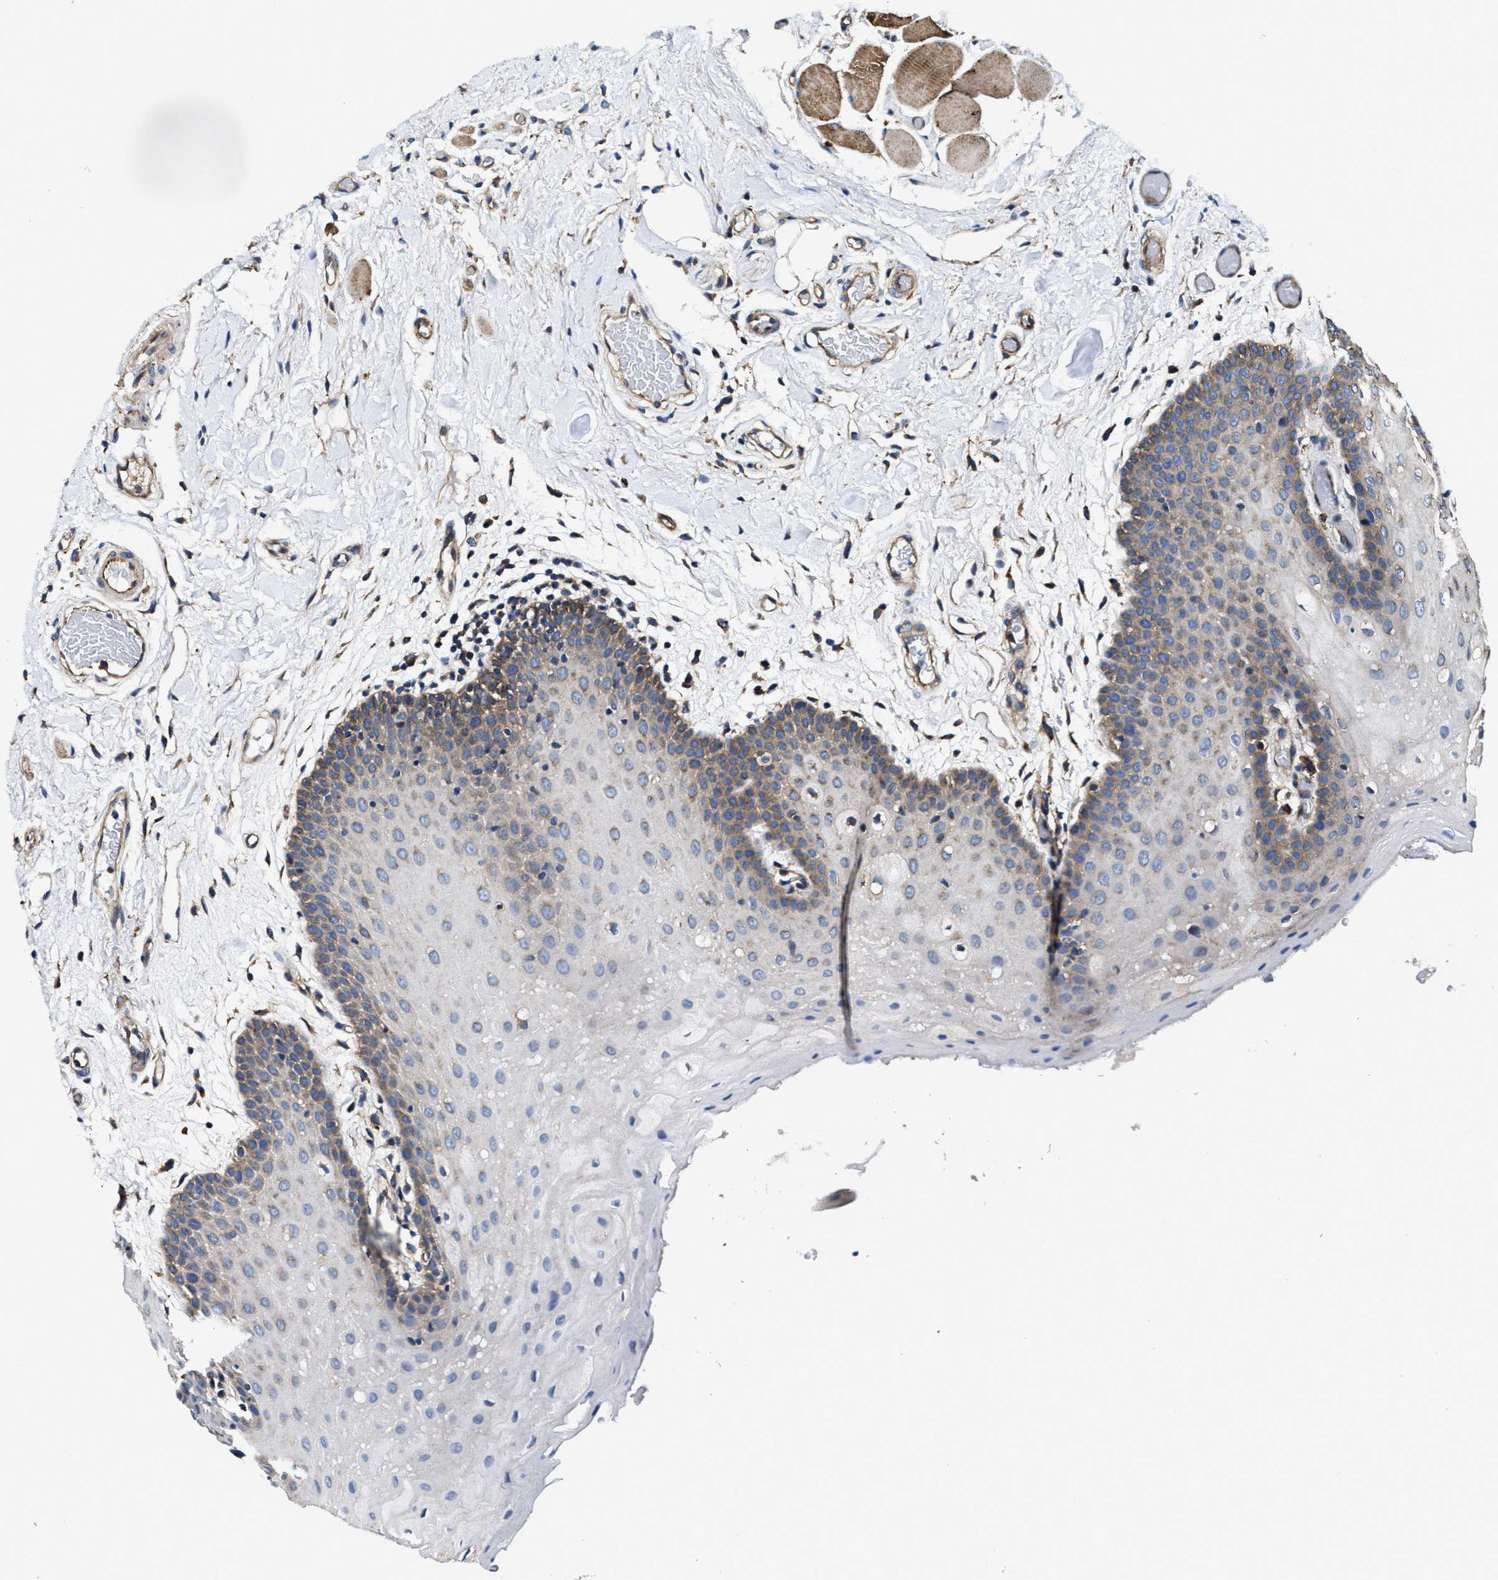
{"staining": {"intensity": "weak", "quantity": "25%-75%", "location": "cytoplasmic/membranous"}, "tissue": "oral mucosa", "cell_type": "Squamous epithelial cells", "image_type": "normal", "snomed": [{"axis": "morphology", "description": "Normal tissue, NOS"}, {"axis": "morphology", "description": "Squamous cell carcinoma, NOS"}, {"axis": "topography", "description": "Oral tissue"}, {"axis": "topography", "description": "Head-Neck"}], "caption": "Brown immunohistochemical staining in benign oral mucosa shows weak cytoplasmic/membranous expression in about 25%-75% of squamous epithelial cells. The staining was performed using DAB (3,3'-diaminobenzidine) to visualize the protein expression in brown, while the nuclei were stained in blue with hematoxylin (Magnification: 20x).", "gene": "PPP1R9B", "patient": {"sex": "male", "age": 71}}